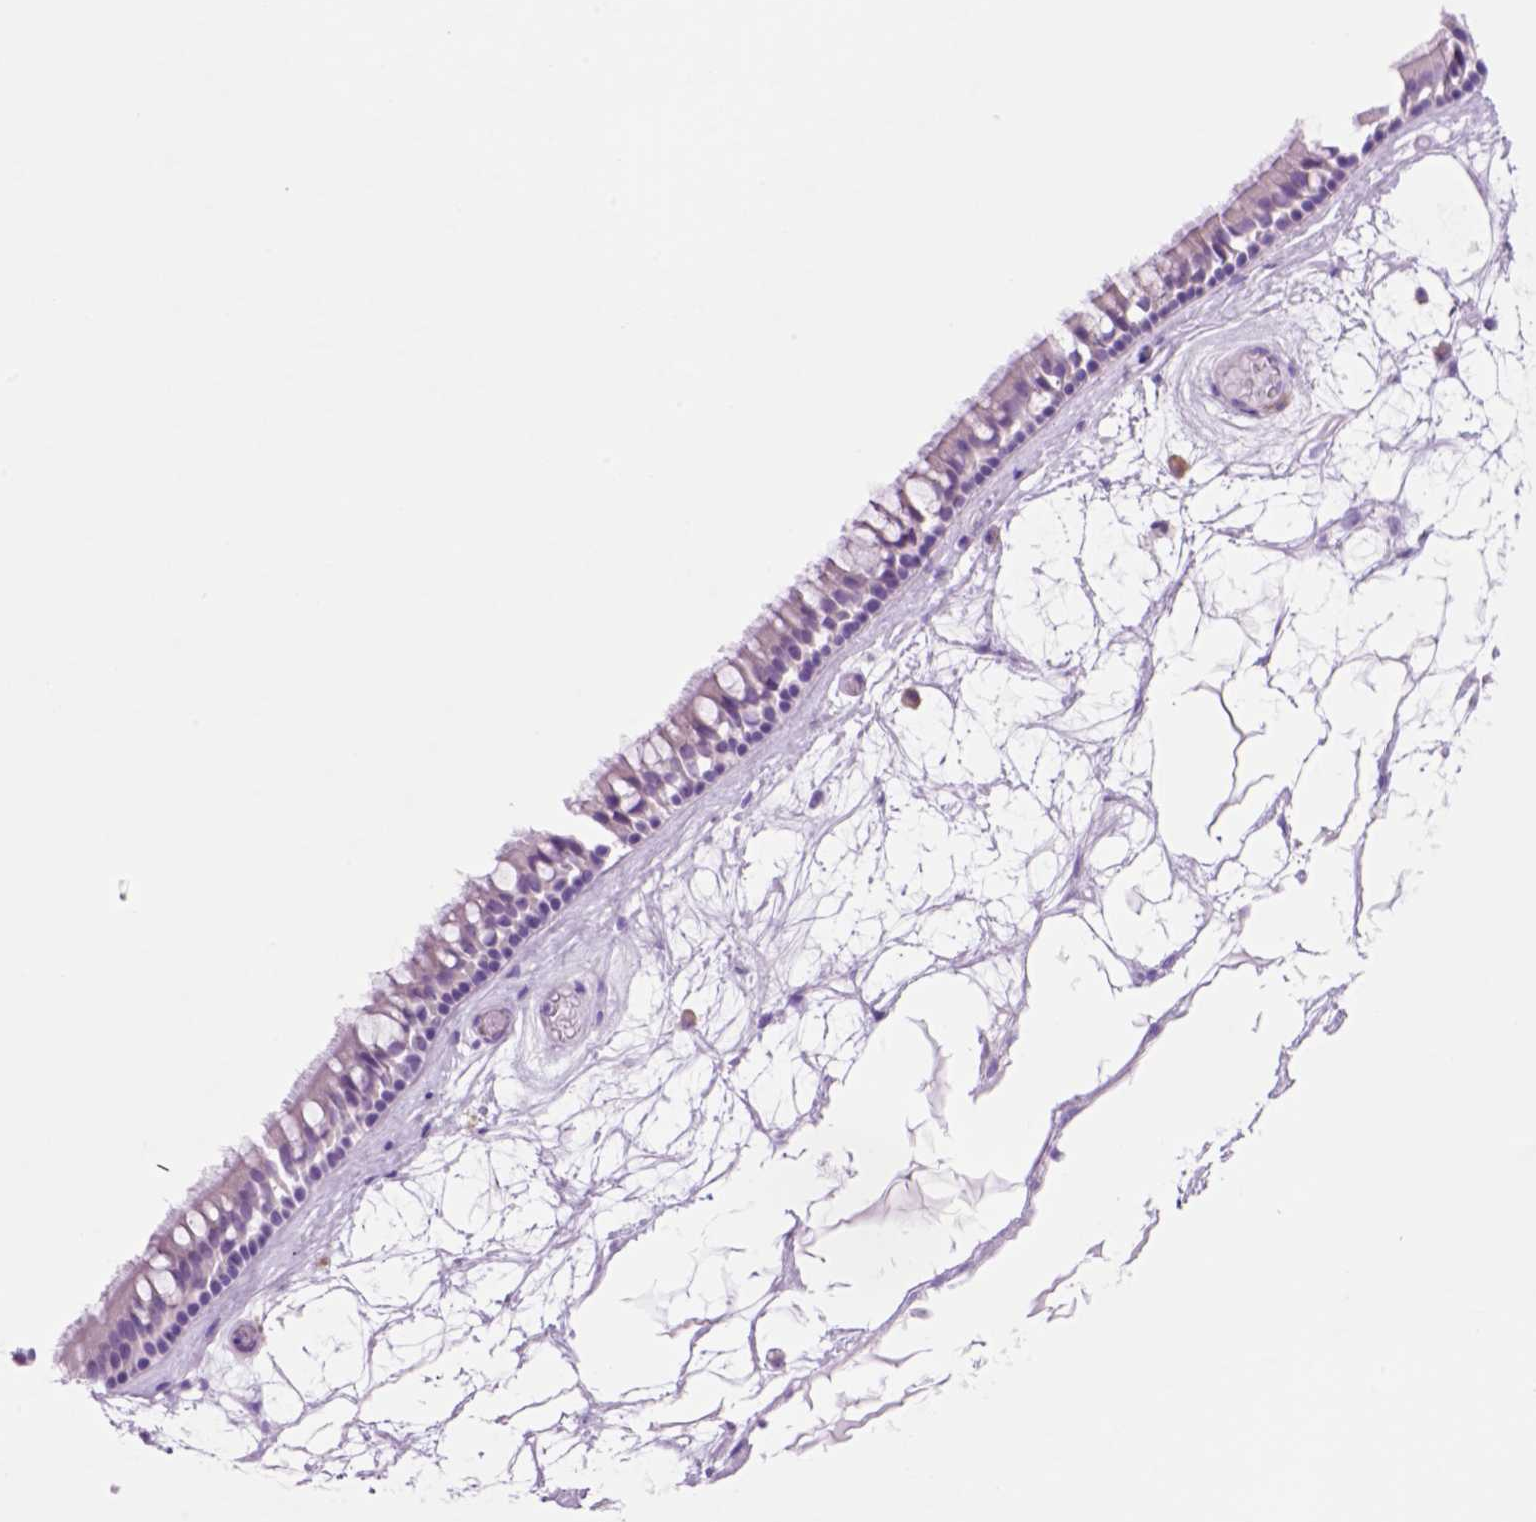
{"staining": {"intensity": "negative", "quantity": "none", "location": "none"}, "tissue": "nasopharynx", "cell_type": "Respiratory epithelial cells", "image_type": "normal", "snomed": [{"axis": "morphology", "description": "Normal tissue, NOS"}, {"axis": "topography", "description": "Nasopharynx"}], "caption": "This photomicrograph is of normal nasopharynx stained with immunohistochemistry to label a protein in brown with the nuclei are counter-stained blue. There is no expression in respiratory epithelial cells.", "gene": "HHIPL2", "patient": {"sex": "male", "age": 68}}